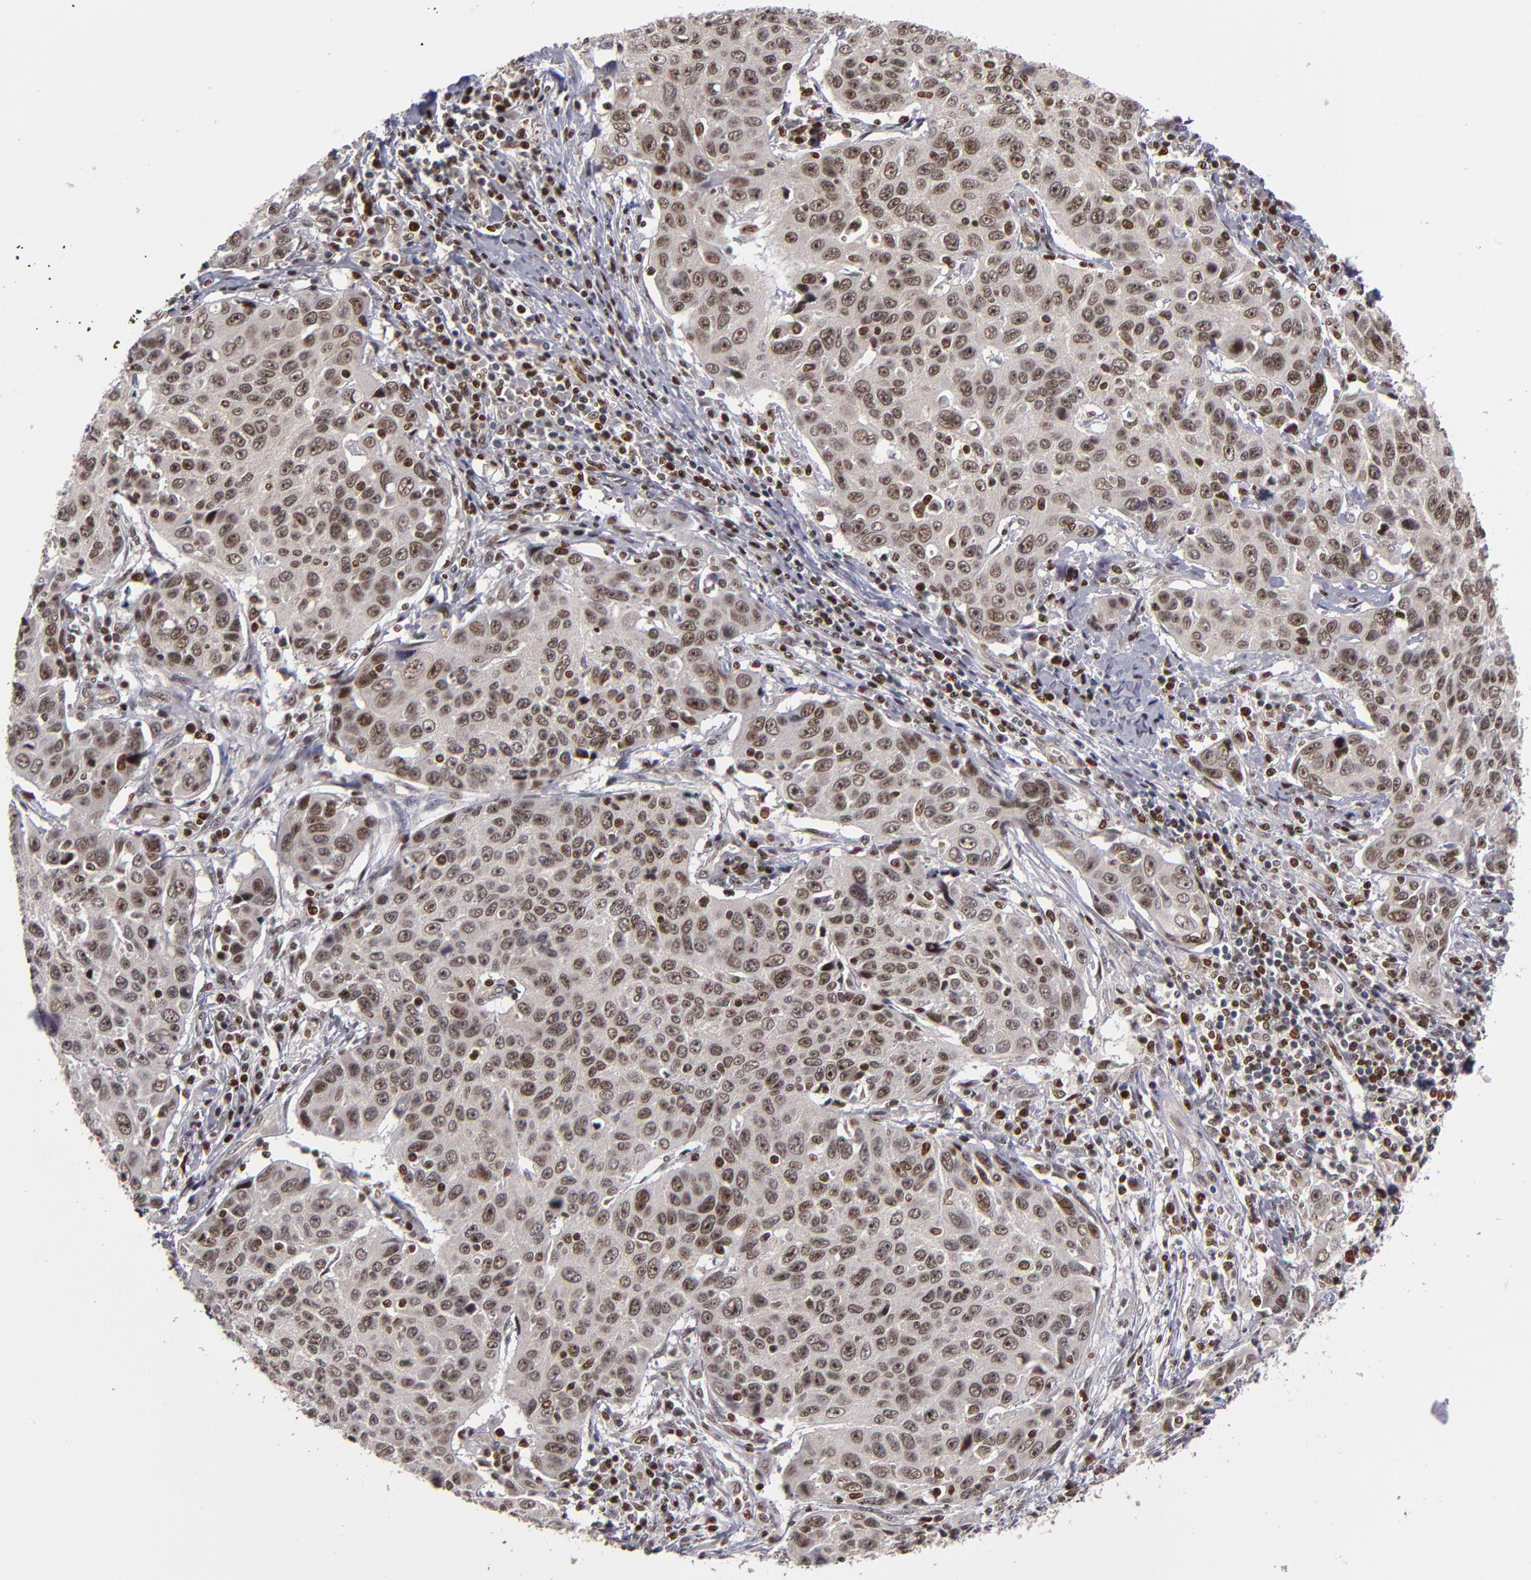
{"staining": {"intensity": "weak", "quantity": ">75%", "location": "nuclear"}, "tissue": "cervical cancer", "cell_type": "Tumor cells", "image_type": "cancer", "snomed": [{"axis": "morphology", "description": "Squamous cell carcinoma, NOS"}, {"axis": "topography", "description": "Cervix"}], "caption": "An immunohistochemistry image of neoplastic tissue is shown. Protein staining in brown labels weak nuclear positivity in cervical cancer within tumor cells.", "gene": "KDM6A", "patient": {"sex": "female", "age": 53}}